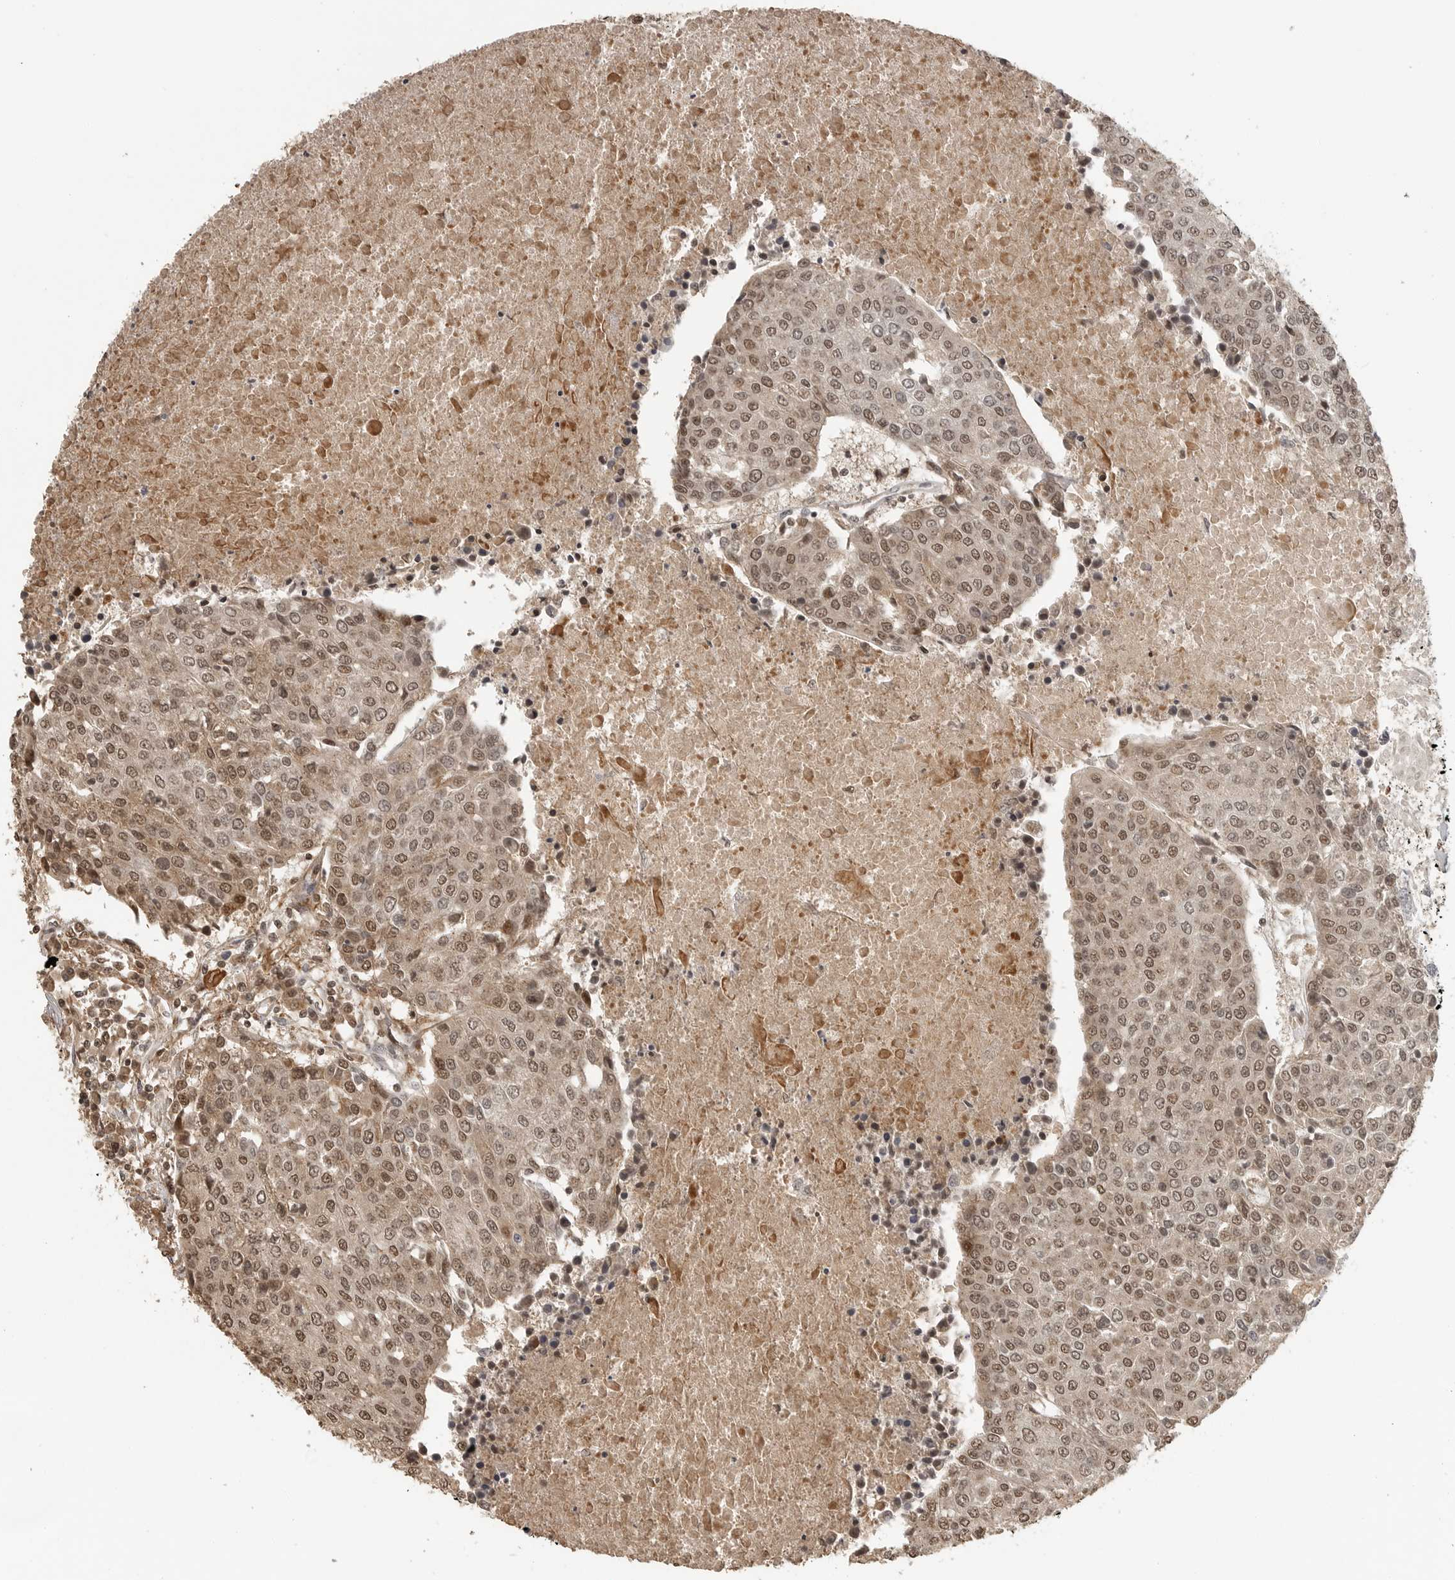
{"staining": {"intensity": "moderate", "quantity": ">75%", "location": "nuclear"}, "tissue": "urothelial cancer", "cell_type": "Tumor cells", "image_type": "cancer", "snomed": [{"axis": "morphology", "description": "Urothelial carcinoma, High grade"}, {"axis": "topography", "description": "Urinary bladder"}], "caption": "A micrograph of urothelial cancer stained for a protein exhibits moderate nuclear brown staining in tumor cells. (Stains: DAB (3,3'-diaminobenzidine) in brown, nuclei in blue, Microscopy: brightfield microscopy at high magnification).", "gene": "CLOCK", "patient": {"sex": "female", "age": 85}}